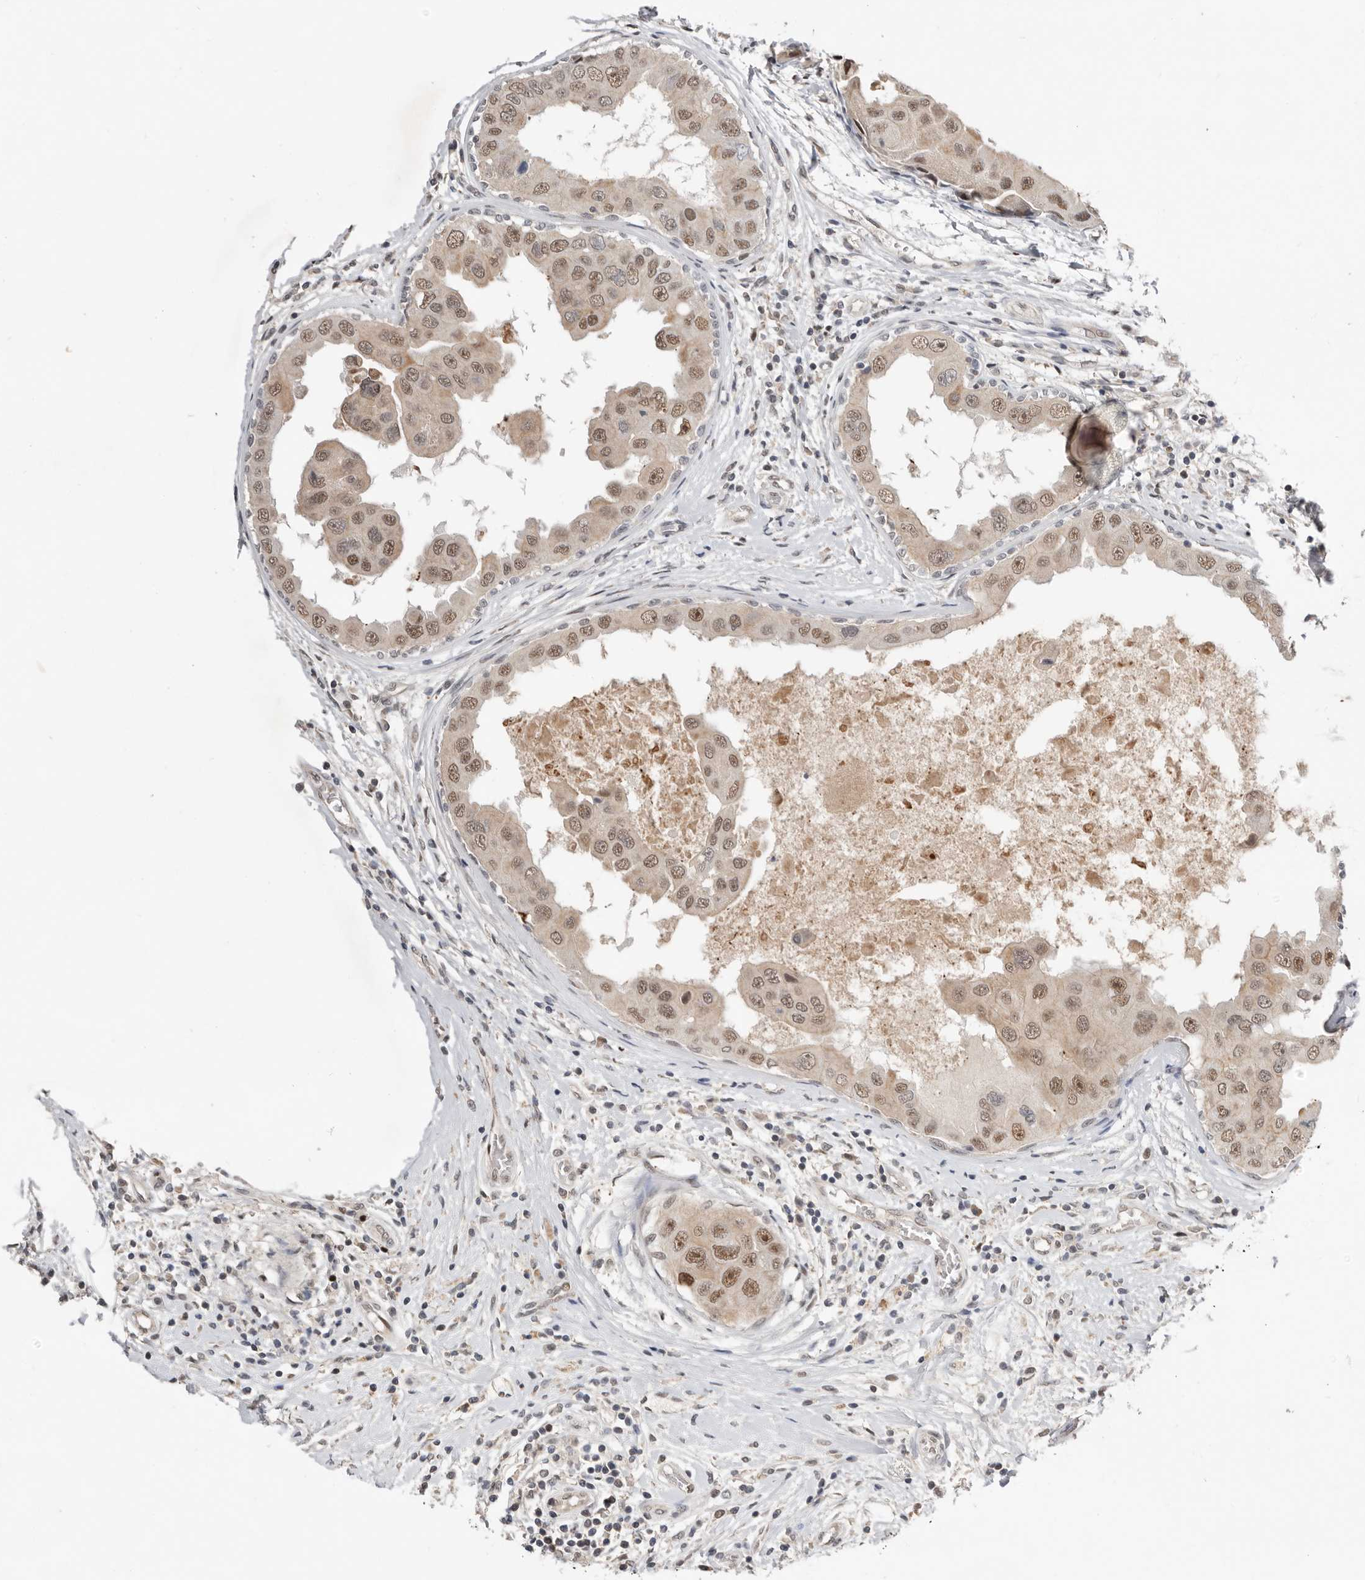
{"staining": {"intensity": "moderate", "quantity": ">75%", "location": "nuclear"}, "tissue": "breast cancer", "cell_type": "Tumor cells", "image_type": "cancer", "snomed": [{"axis": "morphology", "description": "Duct carcinoma"}, {"axis": "topography", "description": "Breast"}], "caption": "An immunohistochemistry photomicrograph of tumor tissue is shown. Protein staining in brown shows moderate nuclear positivity in breast cancer within tumor cells.", "gene": "BRCA2", "patient": {"sex": "female", "age": 27}}